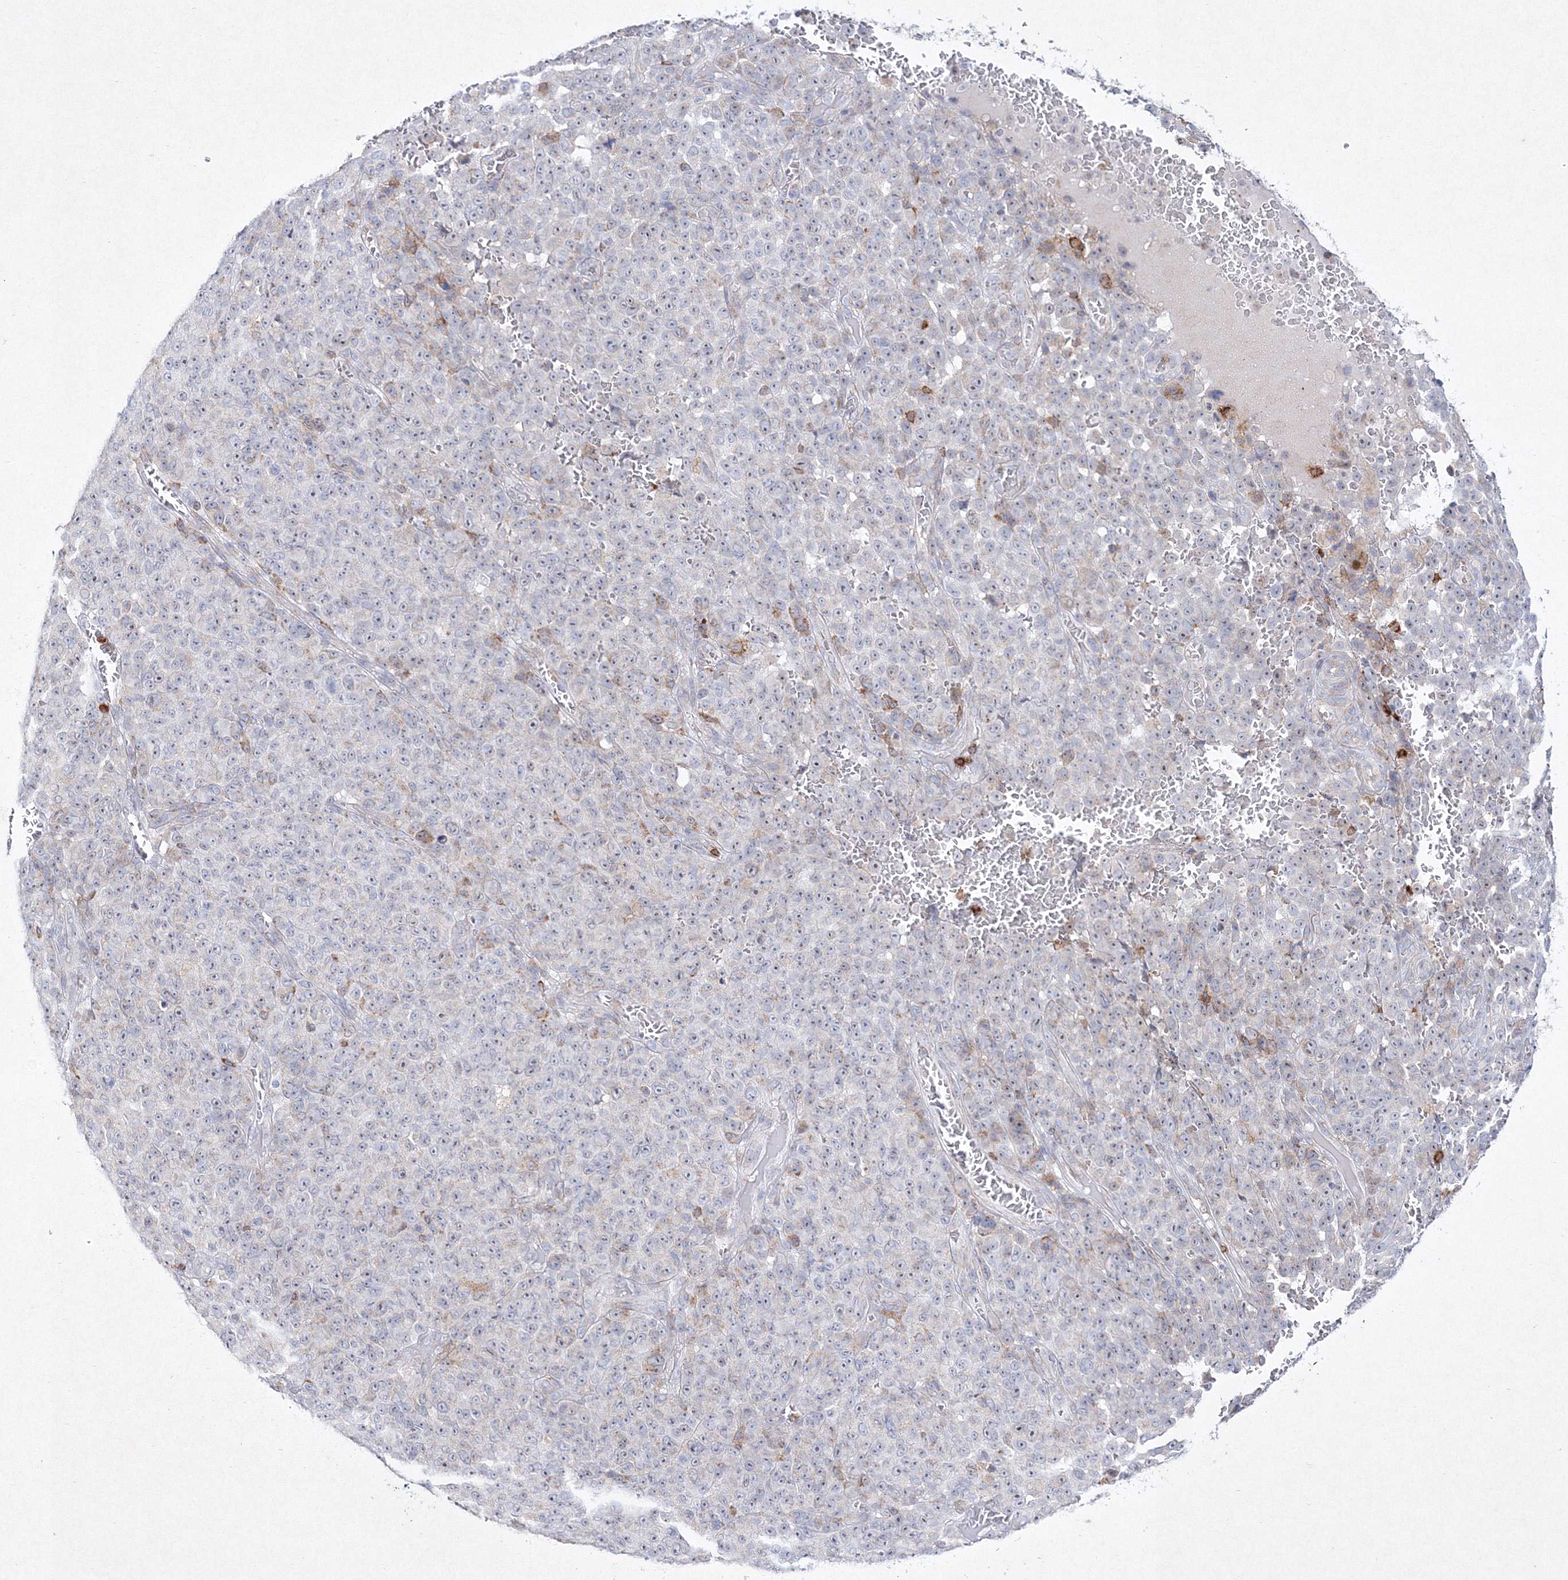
{"staining": {"intensity": "negative", "quantity": "none", "location": "none"}, "tissue": "melanoma", "cell_type": "Tumor cells", "image_type": "cancer", "snomed": [{"axis": "morphology", "description": "Malignant melanoma, NOS"}, {"axis": "topography", "description": "Skin"}], "caption": "High power microscopy image of an immunohistochemistry histopathology image of malignant melanoma, revealing no significant expression in tumor cells.", "gene": "HCST", "patient": {"sex": "female", "age": 82}}